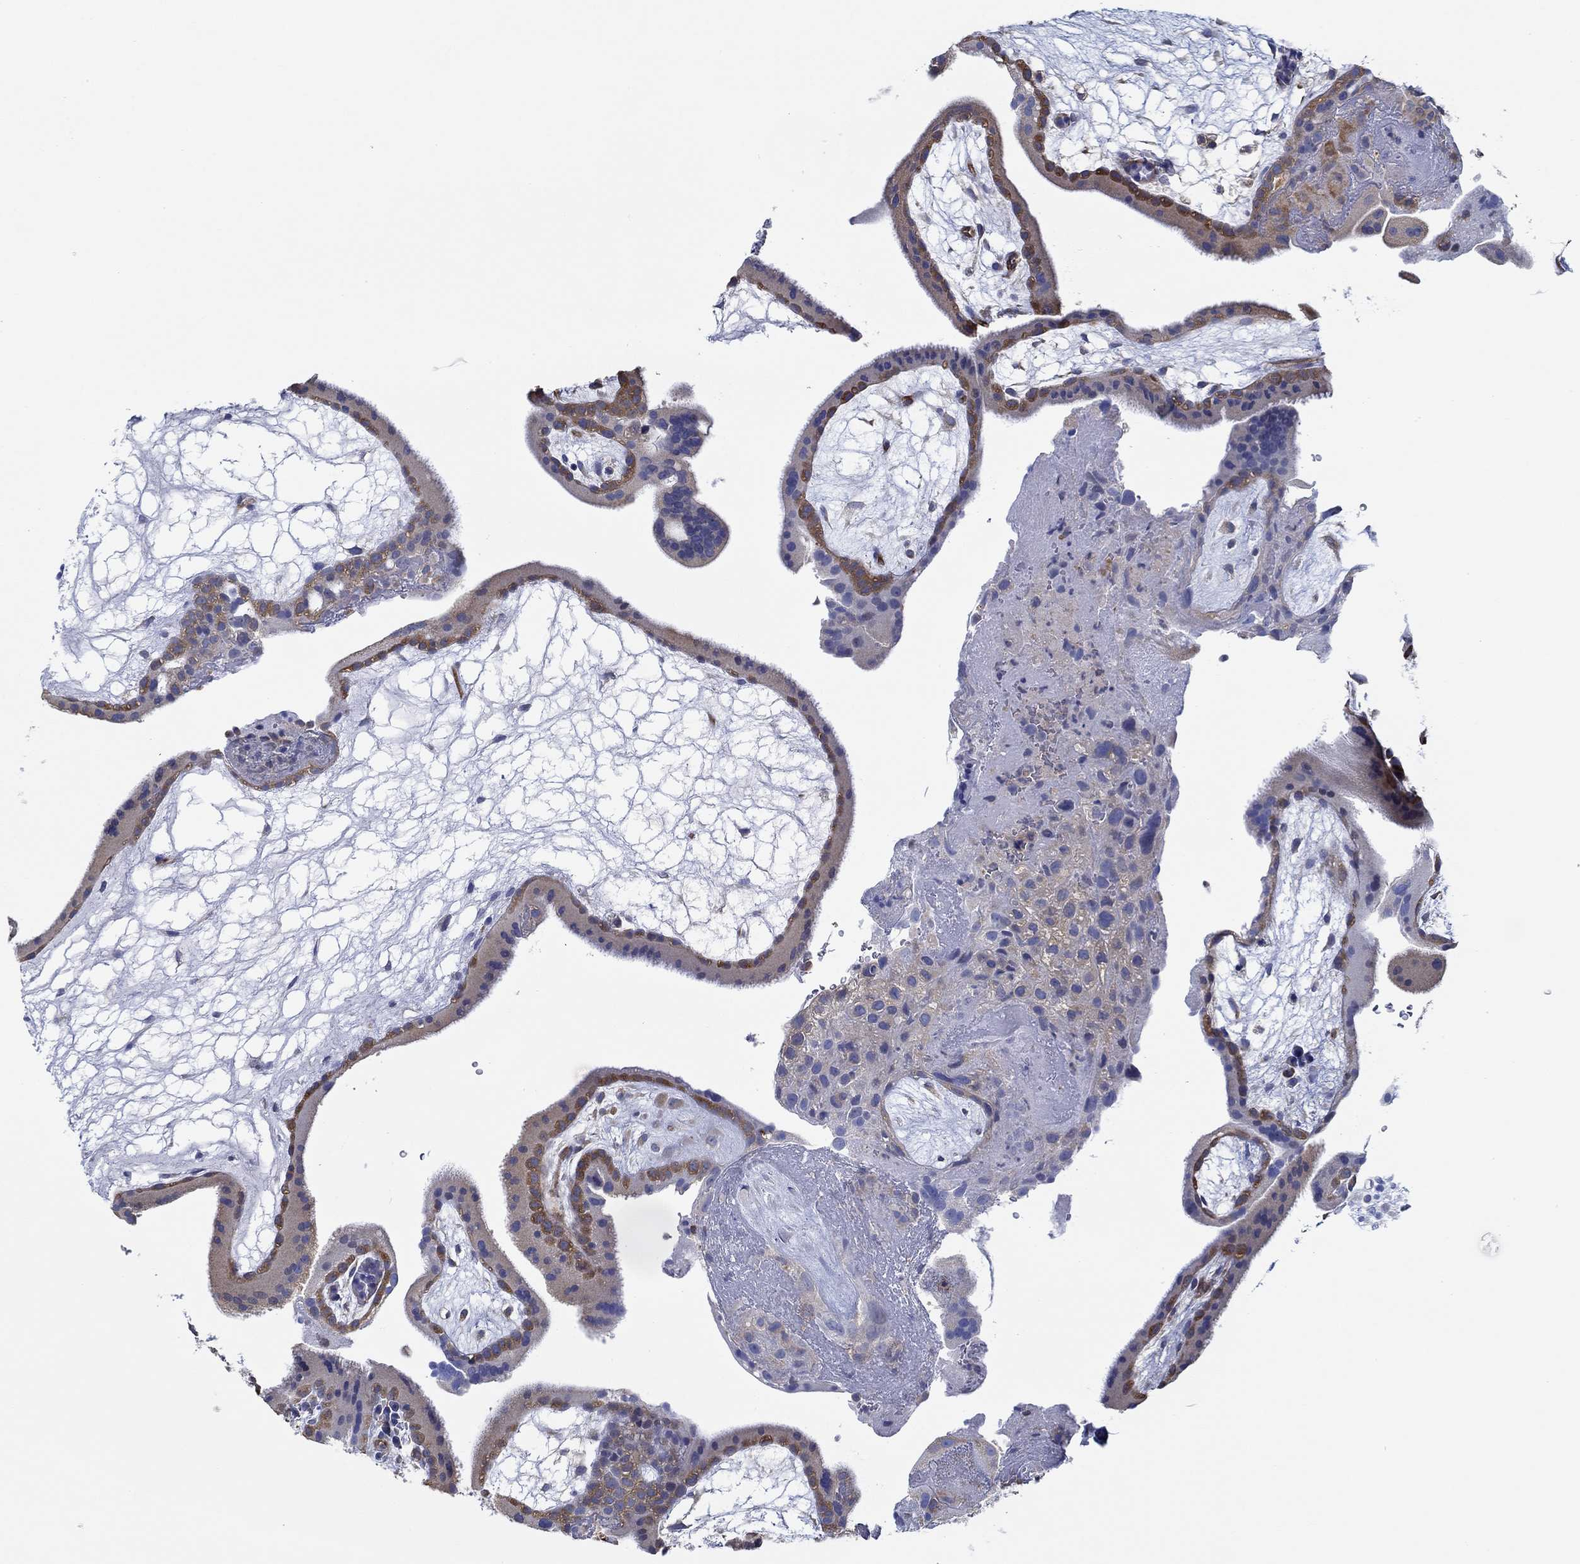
{"staining": {"intensity": "weak", "quantity": "<25%", "location": "cytoplasmic/membranous"}, "tissue": "placenta", "cell_type": "Decidual cells", "image_type": "normal", "snomed": [{"axis": "morphology", "description": "Normal tissue, NOS"}, {"axis": "topography", "description": "Placenta"}], "caption": "The micrograph demonstrates no staining of decidual cells in normal placenta. (DAB IHC with hematoxylin counter stain).", "gene": "SLC27A3", "patient": {"sex": "female", "age": 19}}